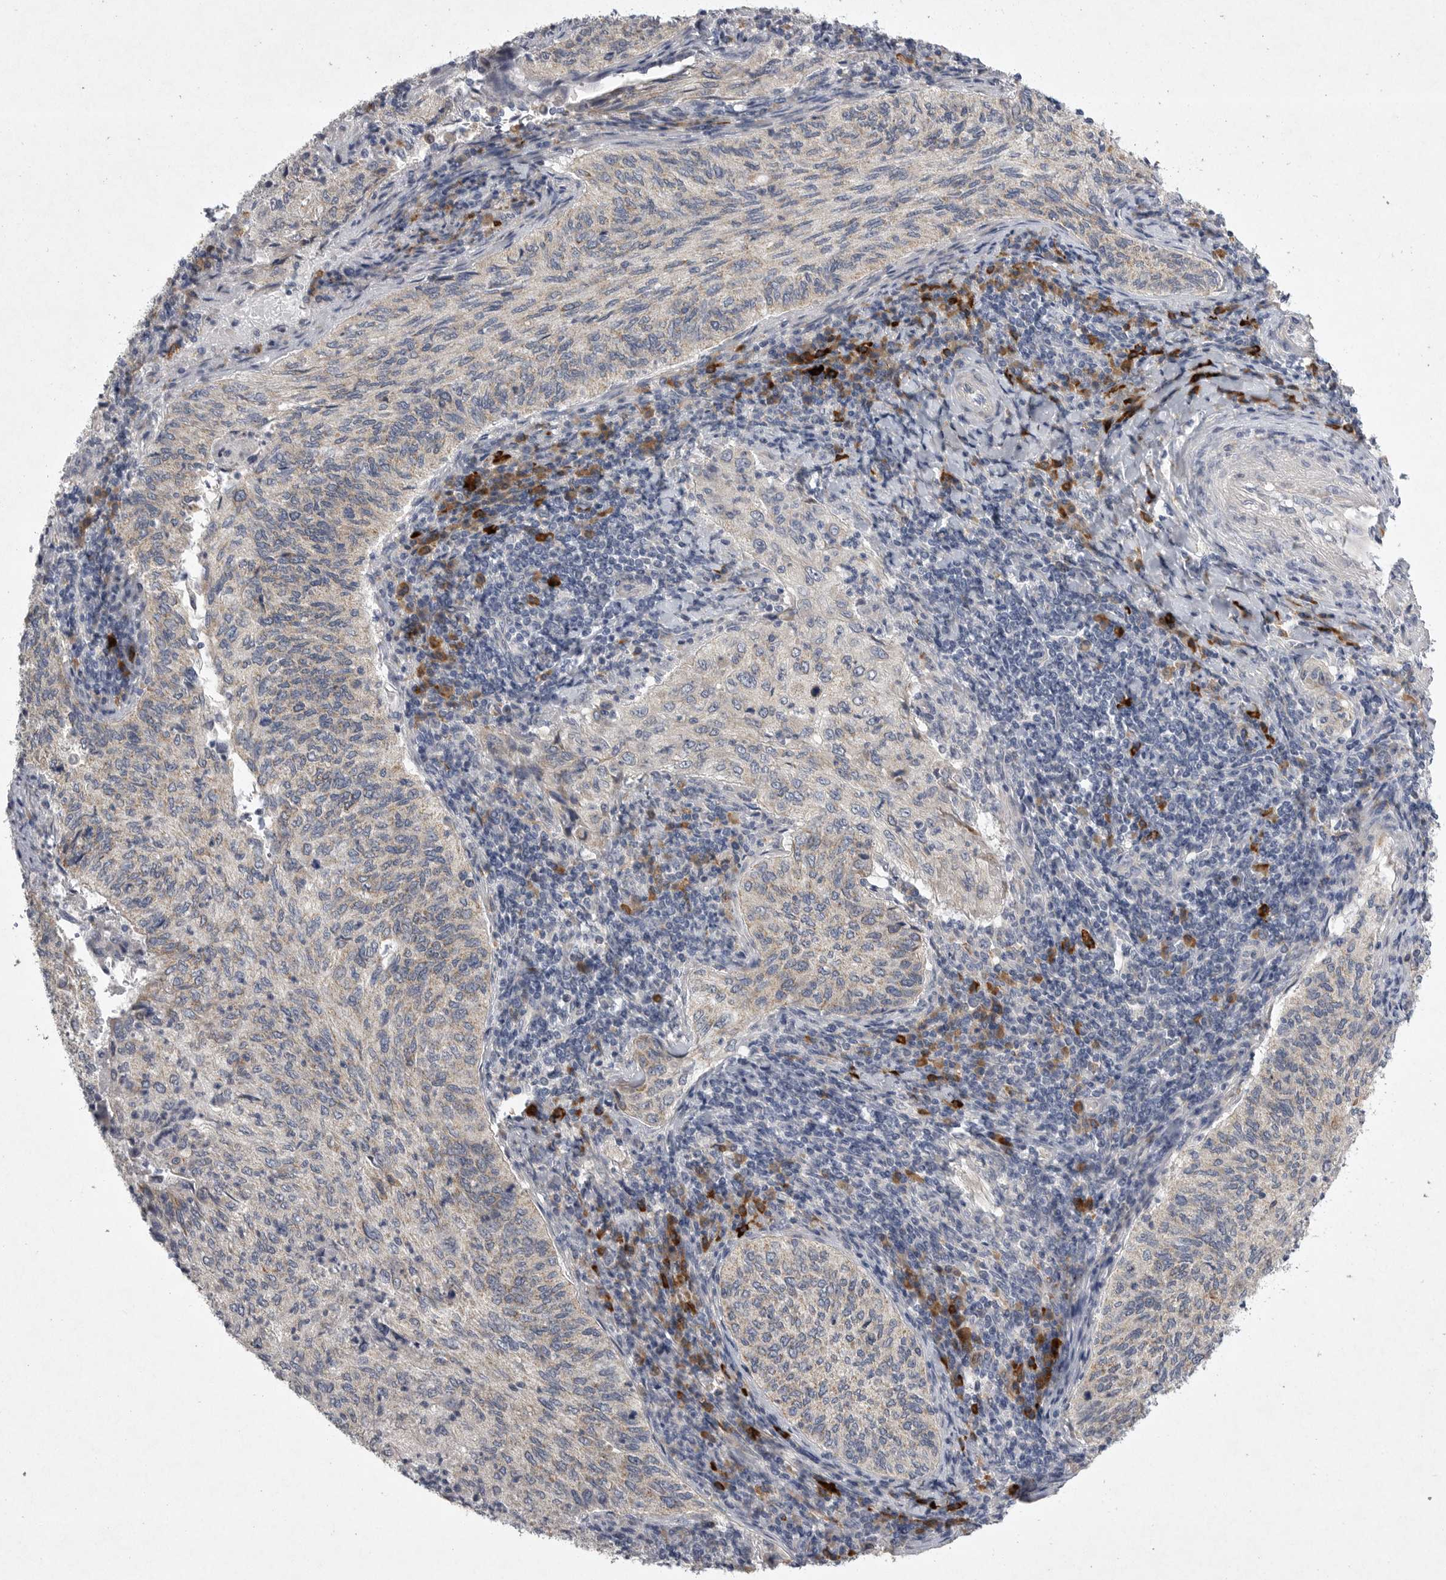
{"staining": {"intensity": "negative", "quantity": "none", "location": "none"}, "tissue": "cervical cancer", "cell_type": "Tumor cells", "image_type": "cancer", "snomed": [{"axis": "morphology", "description": "Squamous cell carcinoma, NOS"}, {"axis": "topography", "description": "Cervix"}], "caption": "Tumor cells show no significant protein staining in squamous cell carcinoma (cervical). Nuclei are stained in blue.", "gene": "EDEM3", "patient": {"sex": "female", "age": 30}}